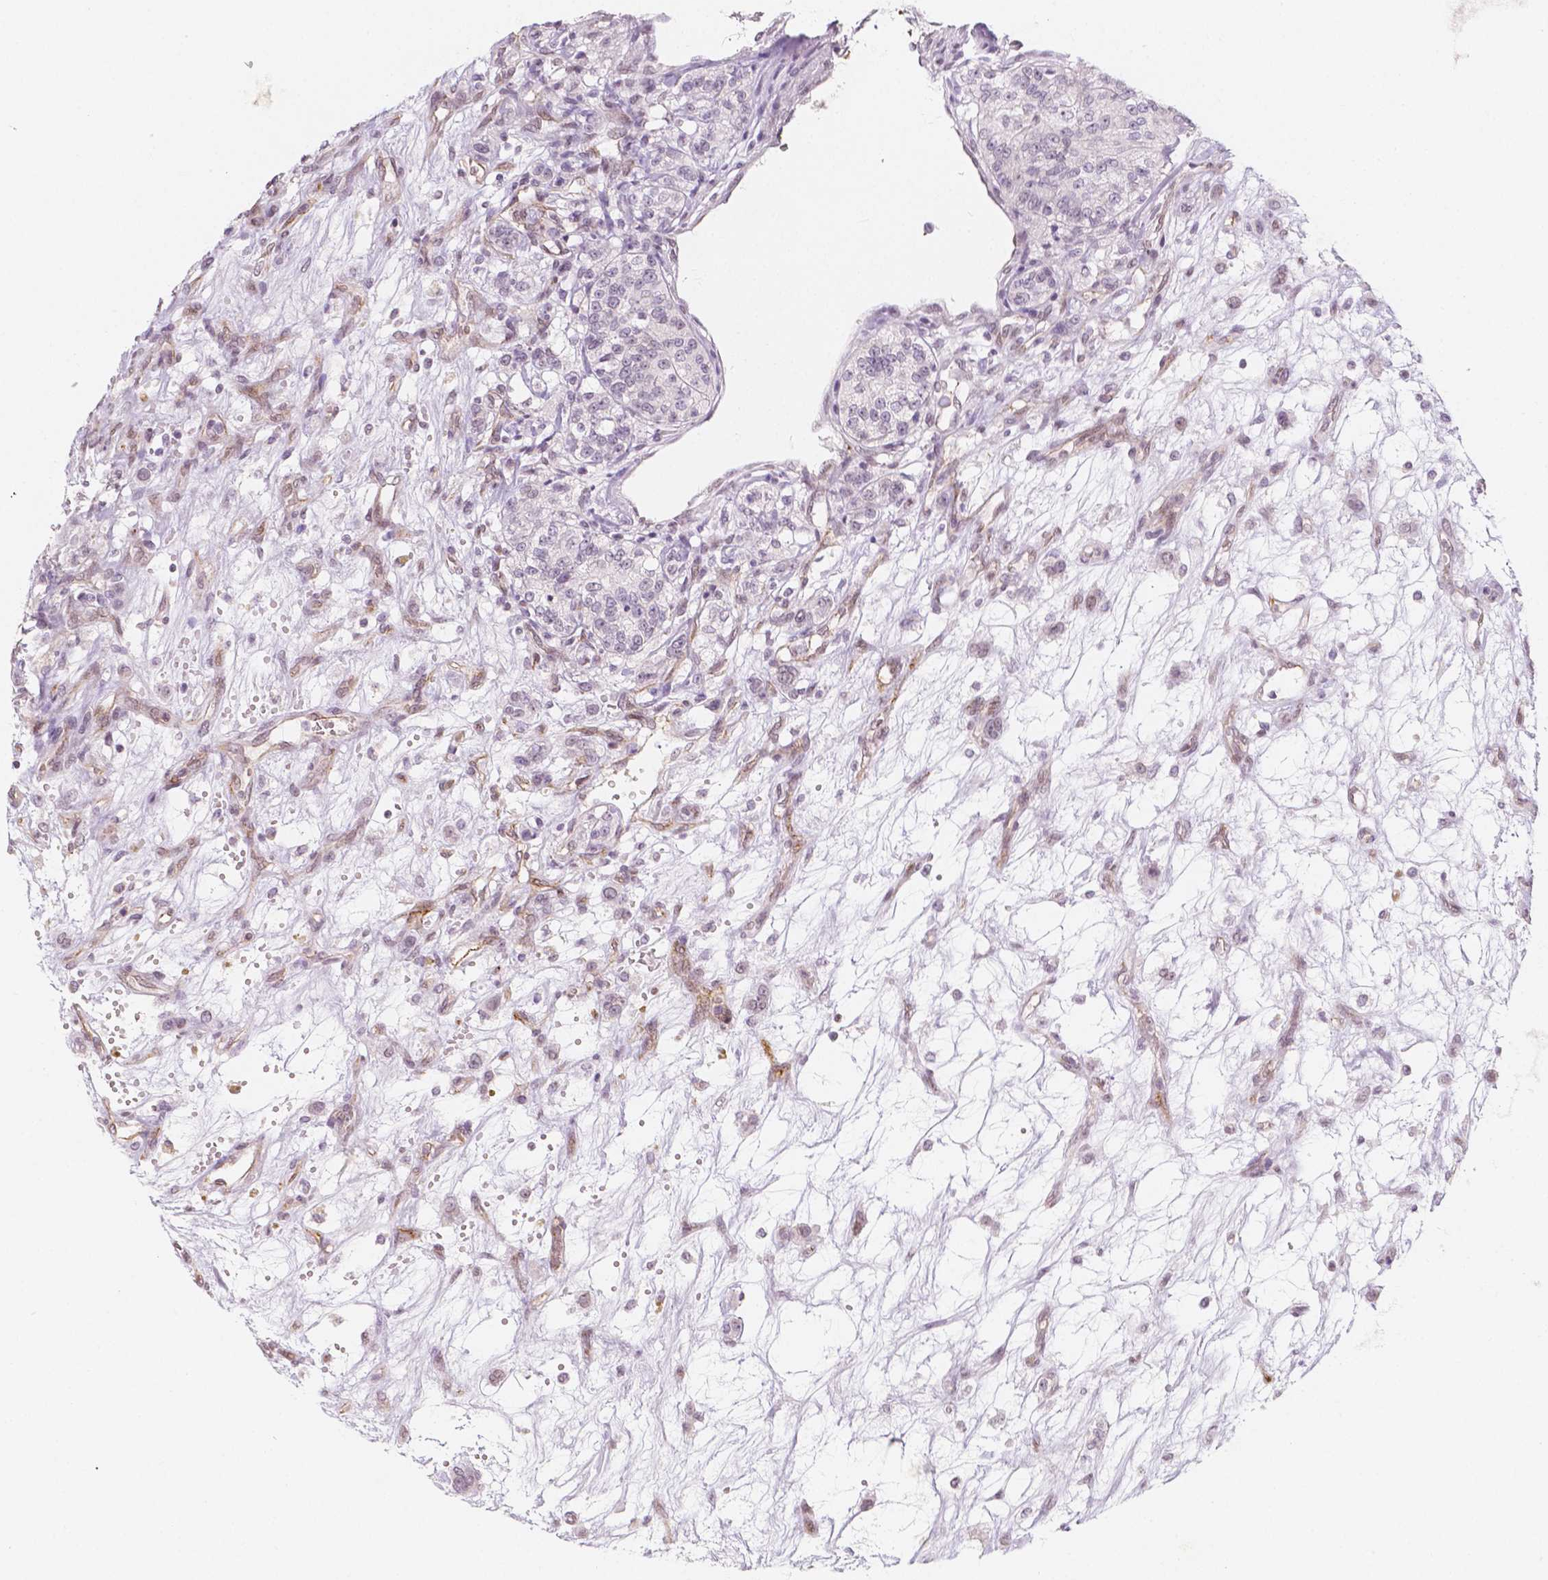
{"staining": {"intensity": "negative", "quantity": "none", "location": "none"}, "tissue": "renal cancer", "cell_type": "Tumor cells", "image_type": "cancer", "snomed": [{"axis": "morphology", "description": "Adenocarcinoma, NOS"}, {"axis": "topography", "description": "Kidney"}], "caption": "Tumor cells show no significant protein positivity in renal adenocarcinoma.", "gene": "KDM5B", "patient": {"sex": "female", "age": 63}}